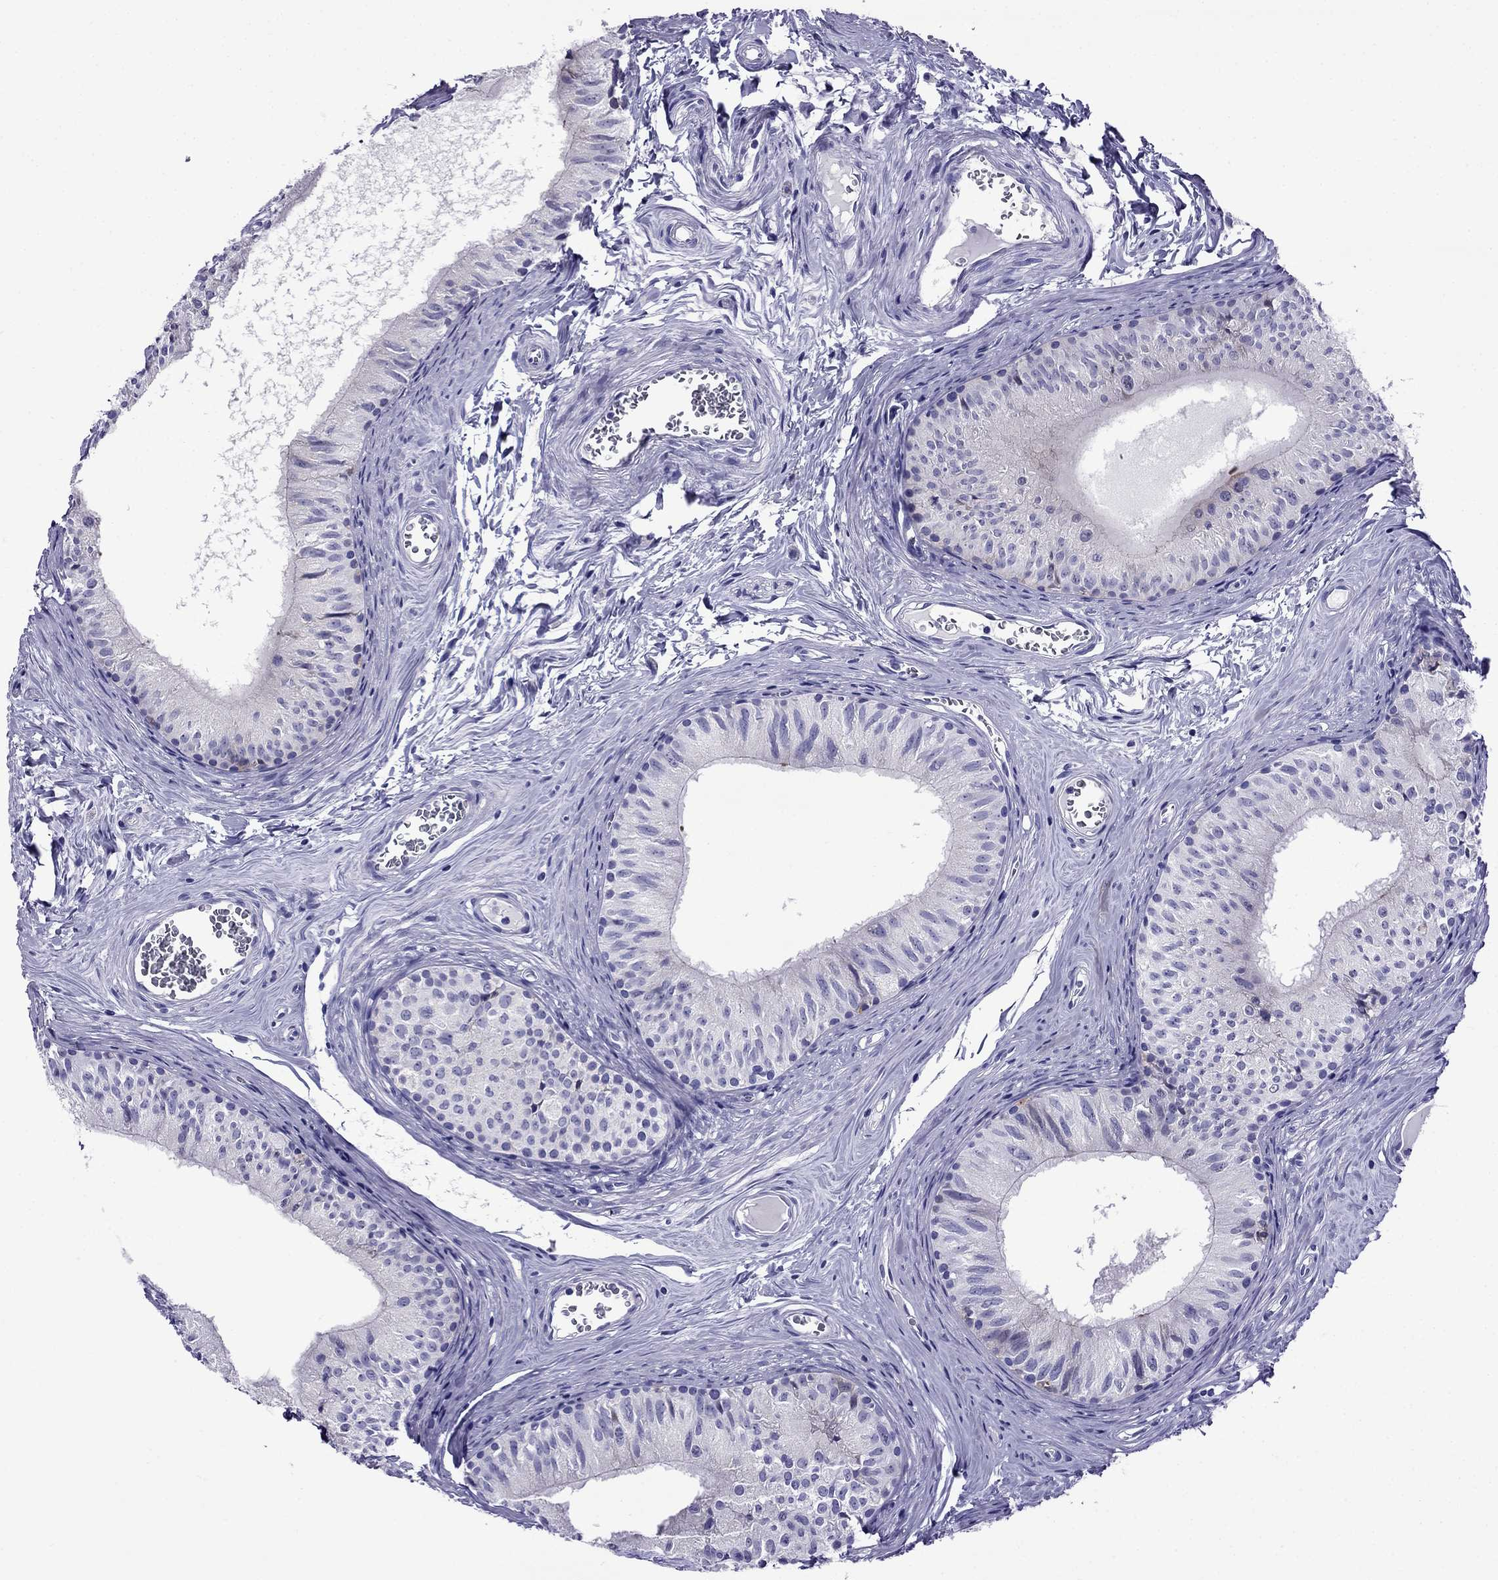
{"staining": {"intensity": "negative", "quantity": "none", "location": "none"}, "tissue": "epididymis", "cell_type": "Glandular cells", "image_type": "normal", "snomed": [{"axis": "morphology", "description": "Normal tissue, NOS"}, {"axis": "topography", "description": "Epididymis"}], "caption": "There is no significant staining in glandular cells of epididymis. (DAB (3,3'-diaminobenzidine) immunohistochemistry visualized using brightfield microscopy, high magnification).", "gene": "CRYBA1", "patient": {"sex": "male", "age": 52}}